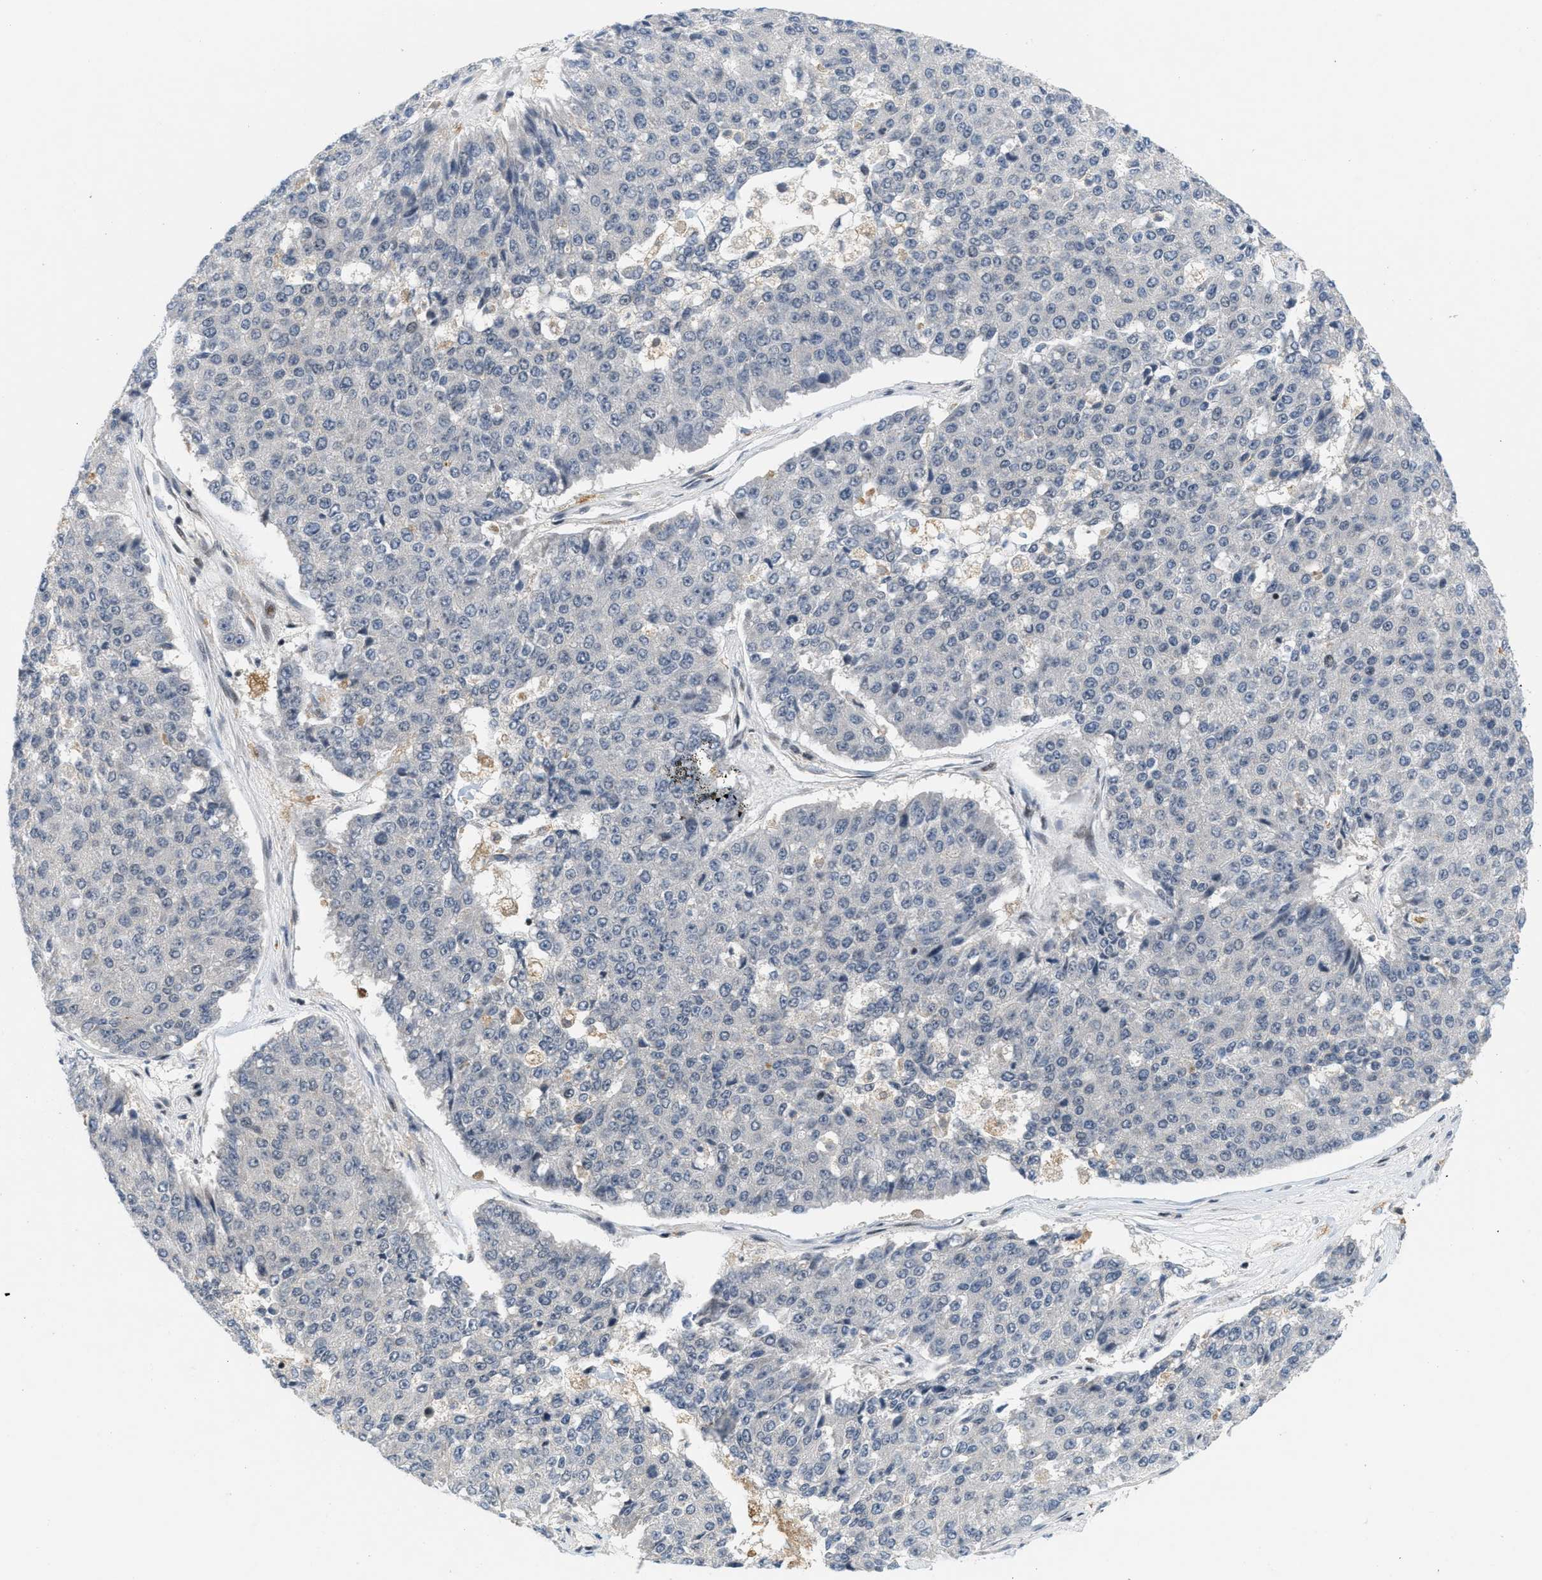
{"staining": {"intensity": "negative", "quantity": "none", "location": "none"}, "tissue": "pancreatic cancer", "cell_type": "Tumor cells", "image_type": "cancer", "snomed": [{"axis": "morphology", "description": "Adenocarcinoma, NOS"}, {"axis": "topography", "description": "Pancreas"}], "caption": "Pancreatic cancer (adenocarcinoma) stained for a protein using immunohistochemistry (IHC) shows no positivity tumor cells.", "gene": "ING1", "patient": {"sex": "male", "age": 50}}